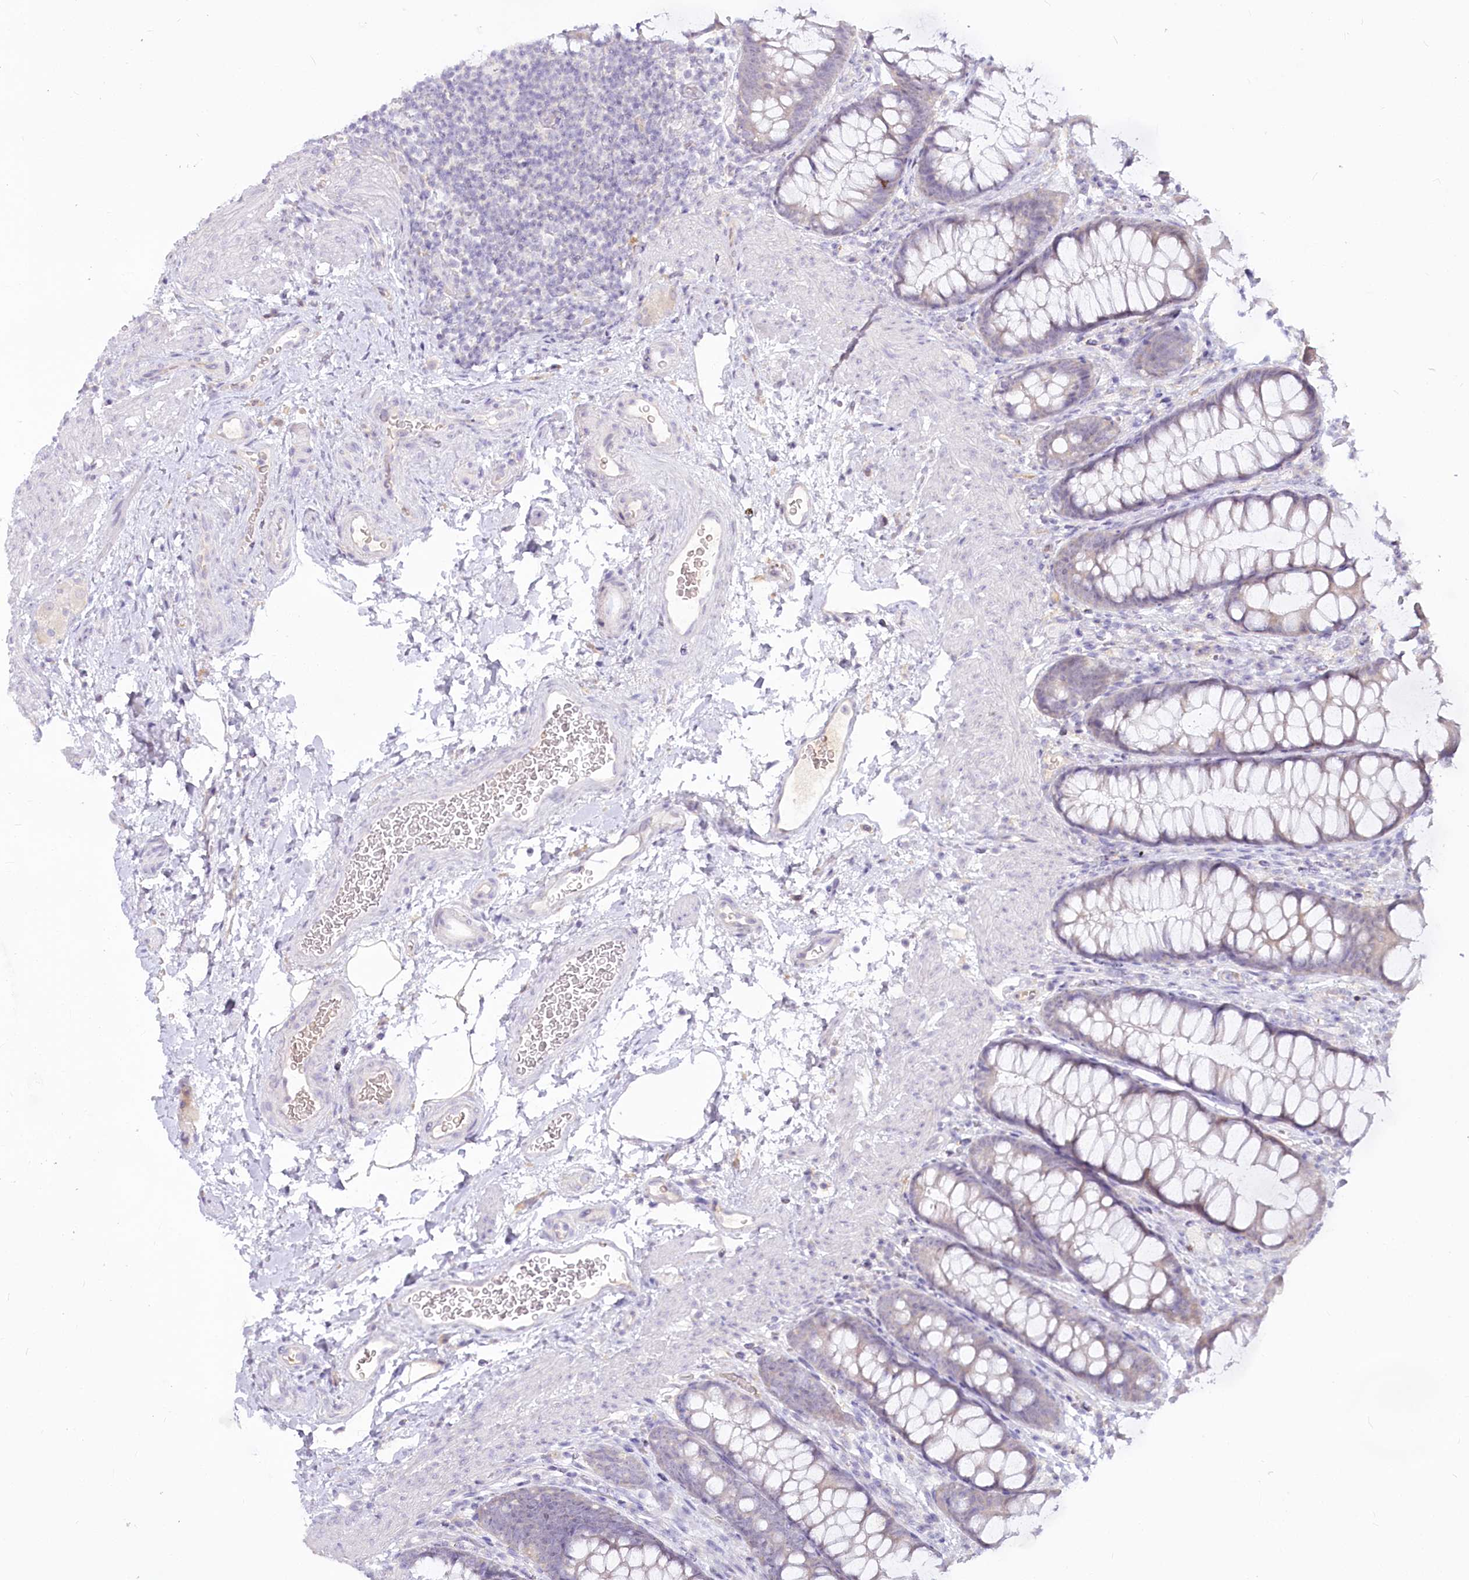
{"staining": {"intensity": "weak", "quantity": ">75%", "location": "cytoplasmic/membranous"}, "tissue": "colon", "cell_type": "Endothelial cells", "image_type": "normal", "snomed": [{"axis": "morphology", "description": "Normal tissue, NOS"}, {"axis": "topography", "description": "Colon"}], "caption": "IHC of normal human colon shows low levels of weak cytoplasmic/membranous expression in approximately >75% of endothelial cells.", "gene": "EFHC2", "patient": {"sex": "female", "age": 62}}